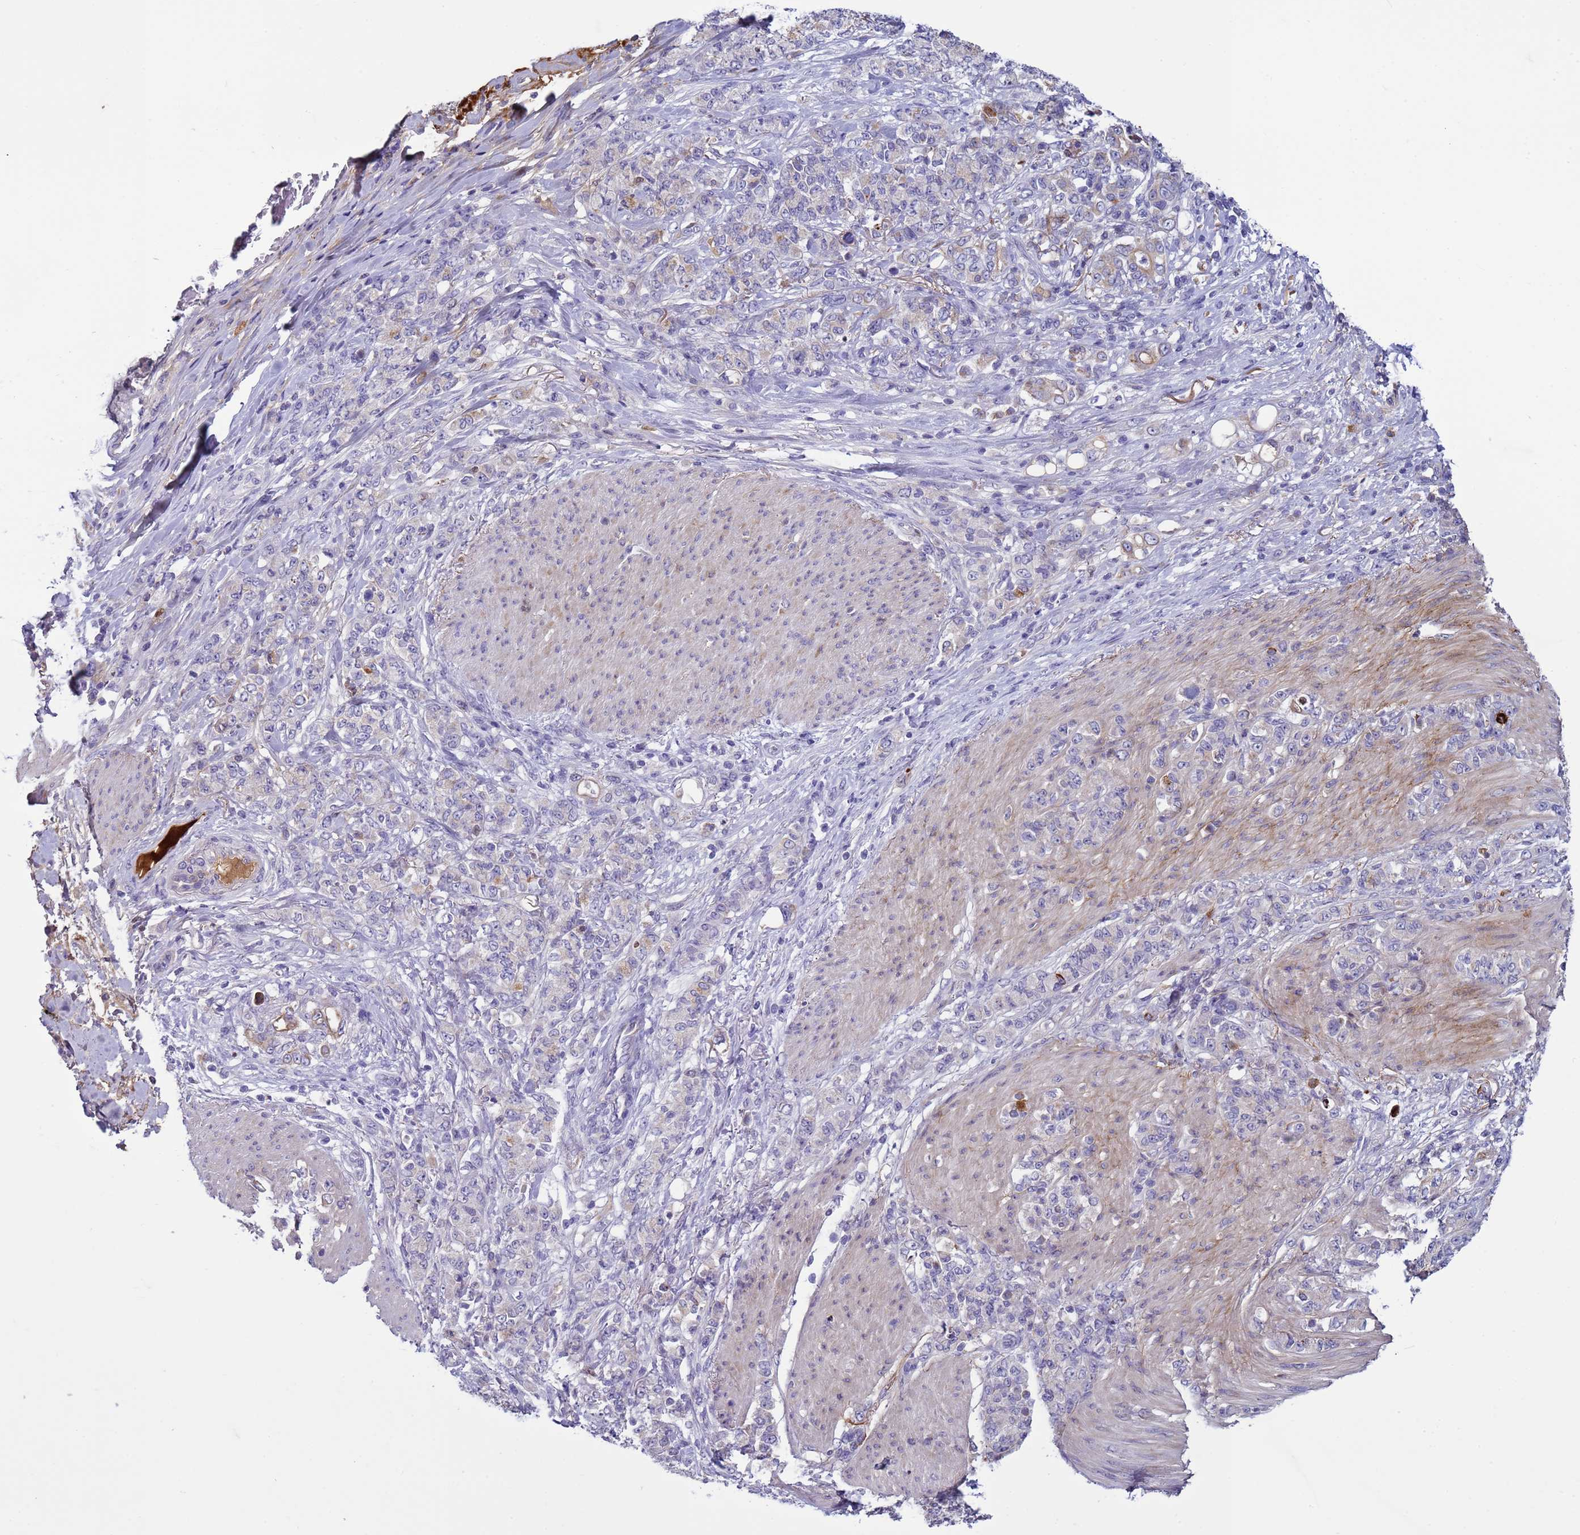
{"staining": {"intensity": "negative", "quantity": "none", "location": "none"}, "tissue": "stomach cancer", "cell_type": "Tumor cells", "image_type": "cancer", "snomed": [{"axis": "morphology", "description": "Adenocarcinoma, NOS"}, {"axis": "topography", "description": "Stomach"}], "caption": "A photomicrograph of stomach adenocarcinoma stained for a protein exhibits no brown staining in tumor cells.", "gene": "TRIM51", "patient": {"sex": "female", "age": 79}}